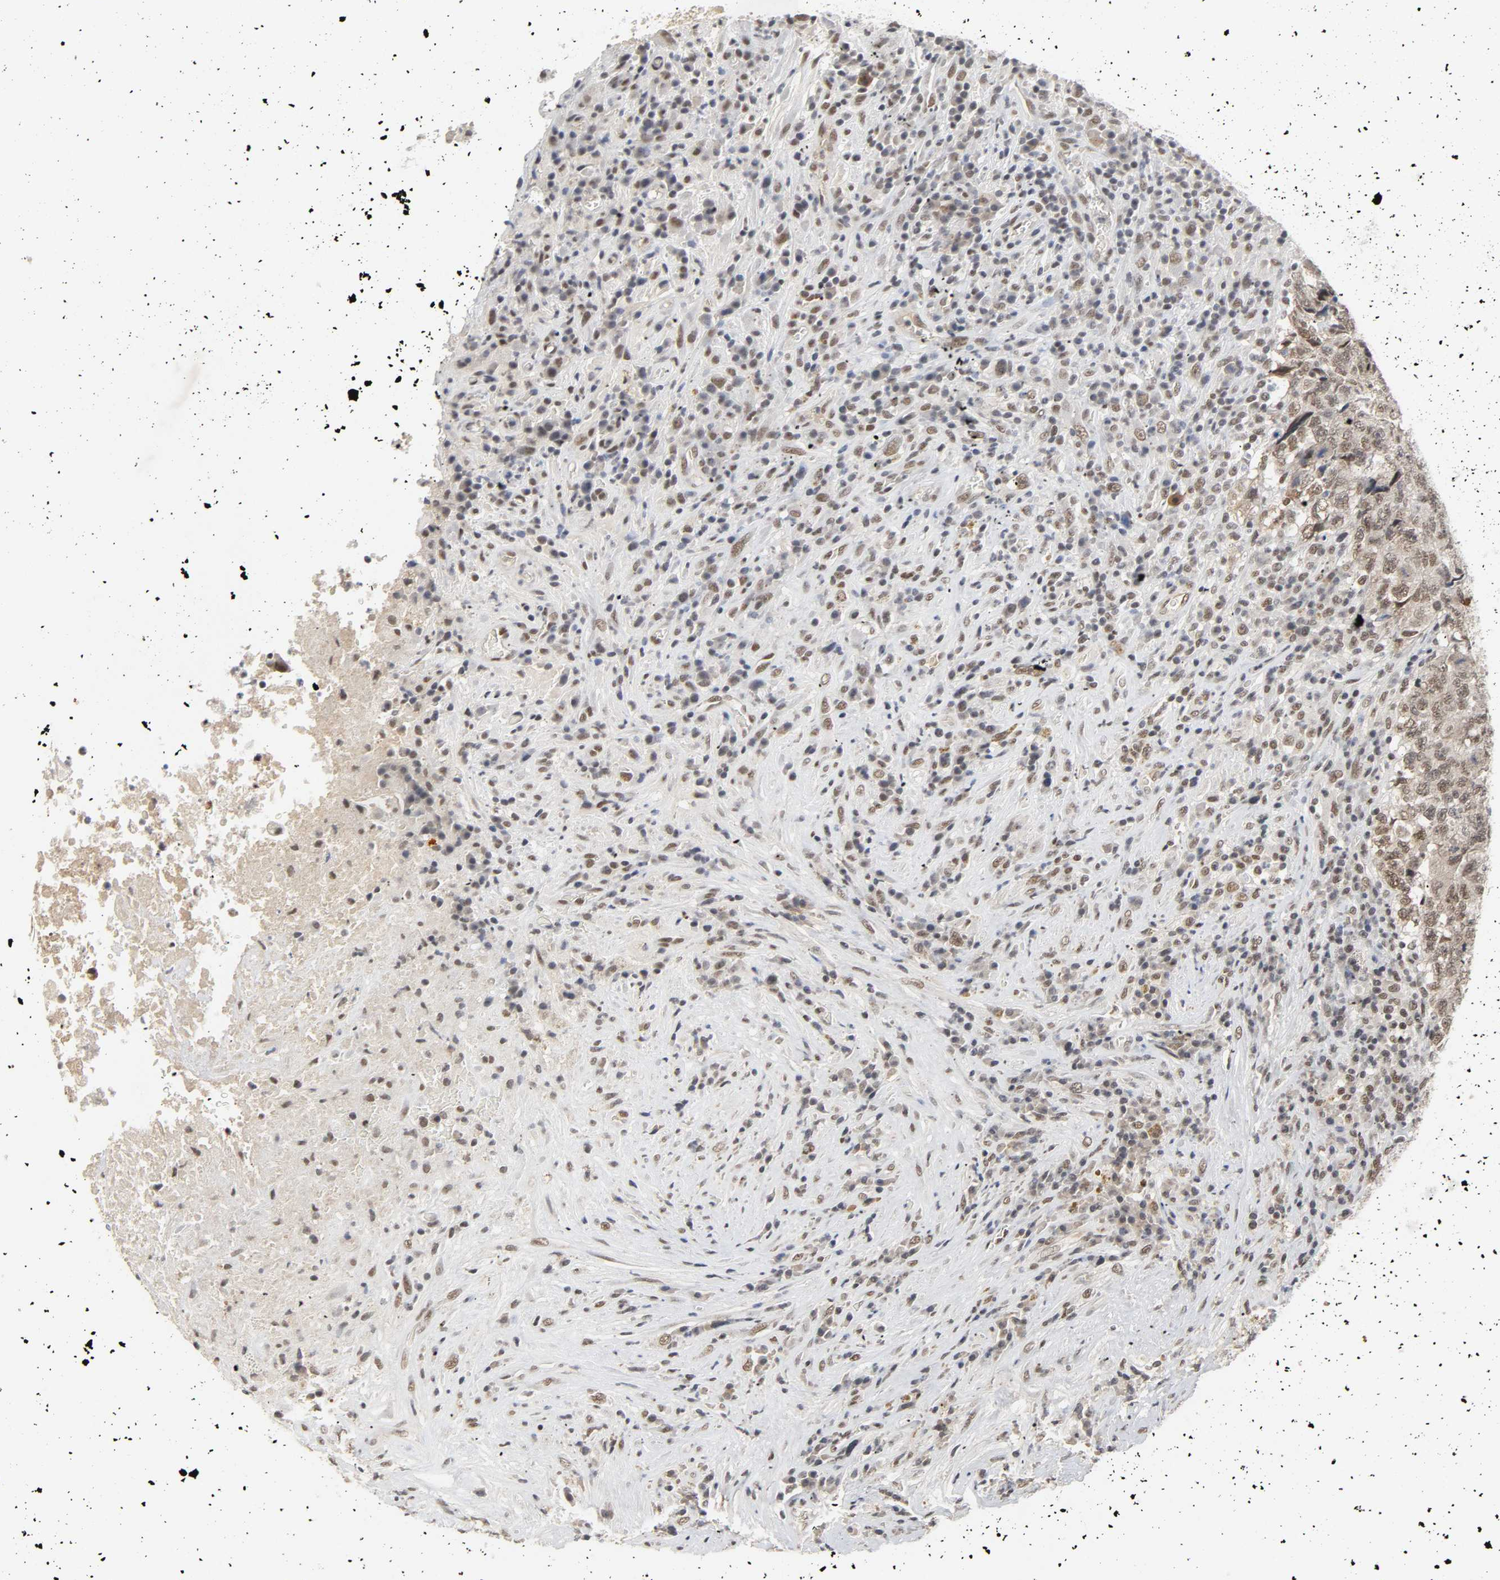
{"staining": {"intensity": "moderate", "quantity": ">75%", "location": "nuclear"}, "tissue": "testis cancer", "cell_type": "Tumor cells", "image_type": "cancer", "snomed": [{"axis": "morphology", "description": "Necrosis, NOS"}, {"axis": "morphology", "description": "Carcinoma, Embryonal, NOS"}, {"axis": "topography", "description": "Testis"}], "caption": "A medium amount of moderate nuclear expression is present in approximately >75% of tumor cells in testis embryonal carcinoma tissue.", "gene": "NCOA6", "patient": {"sex": "male", "age": 19}}